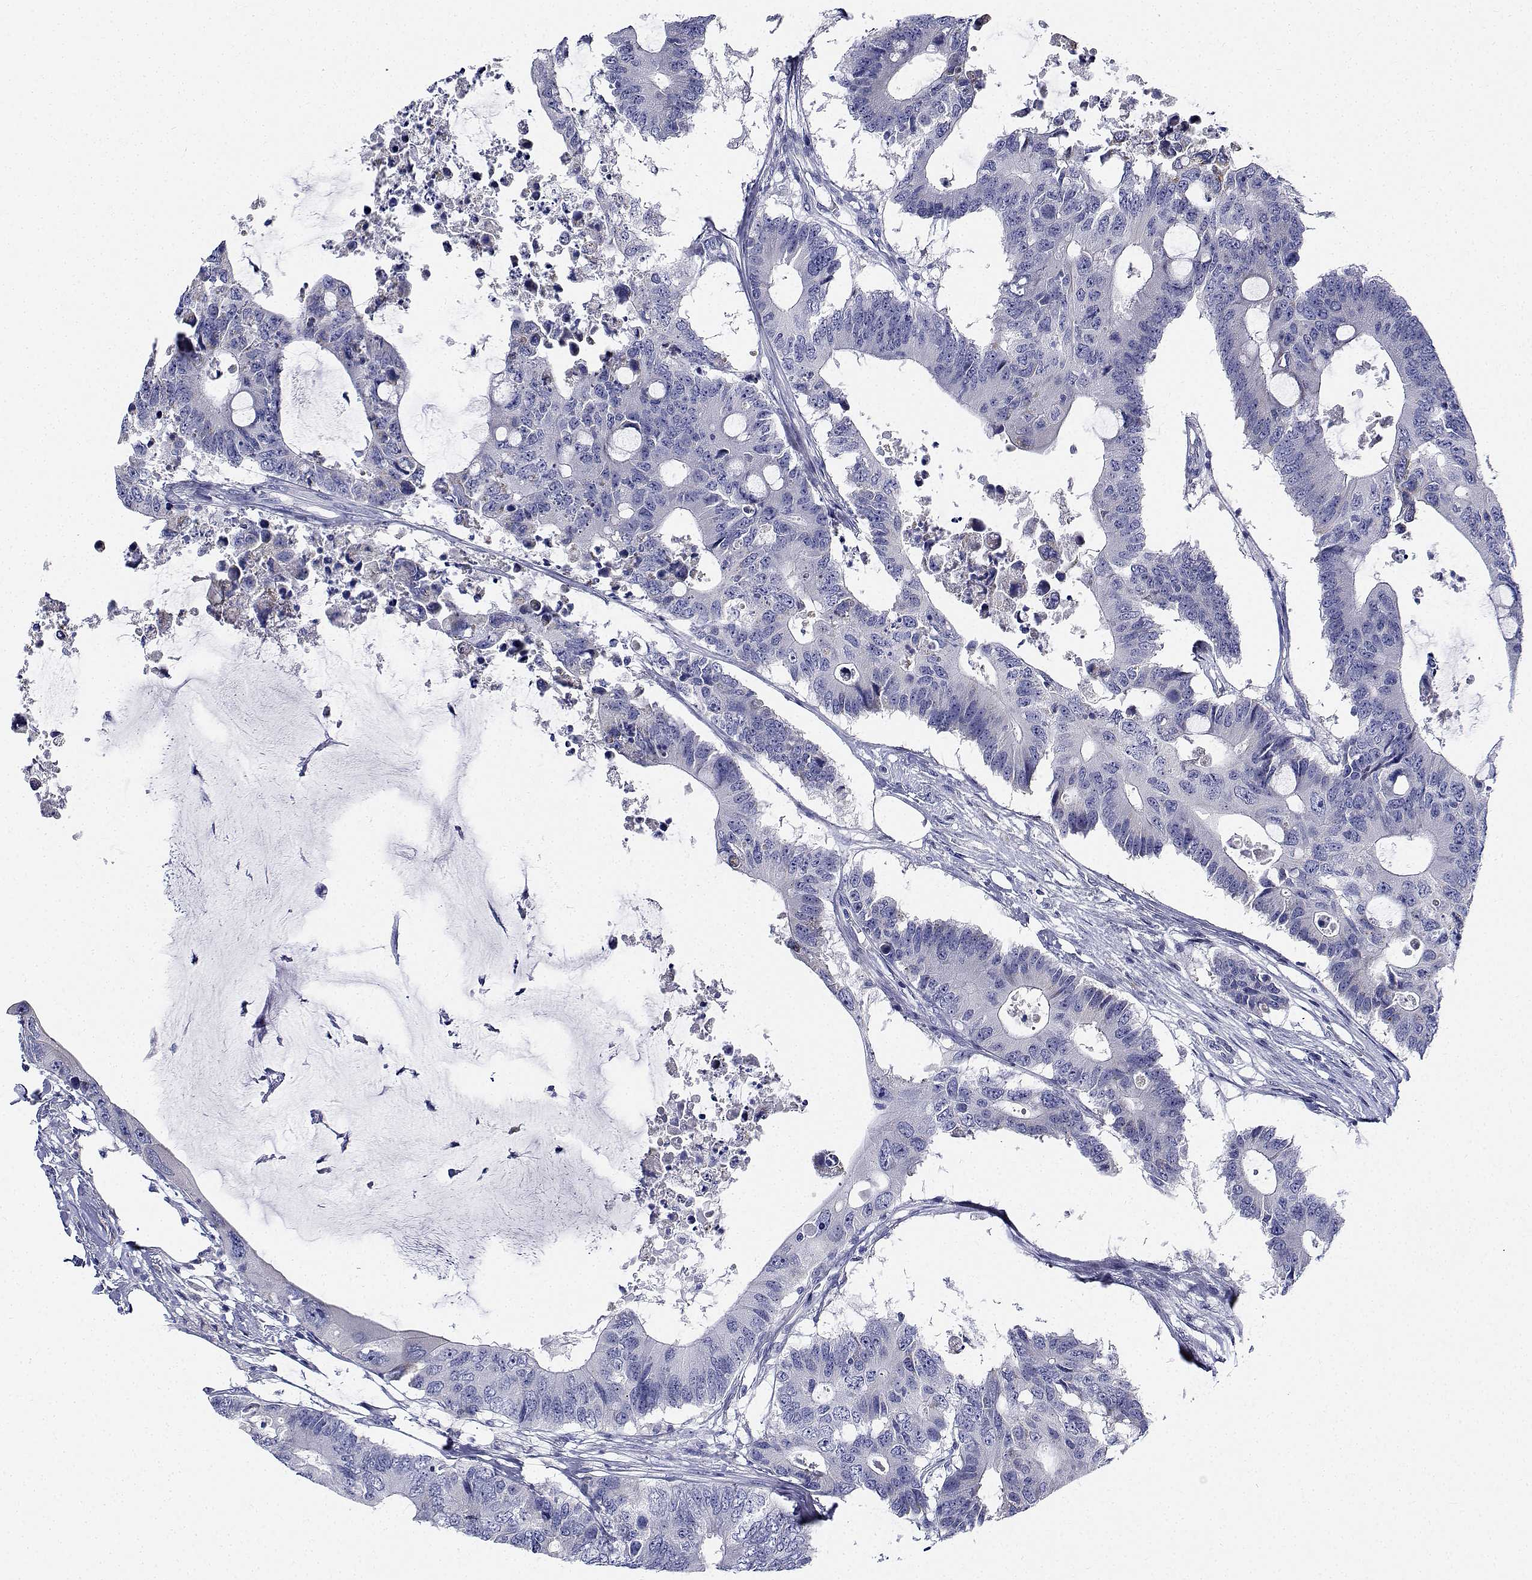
{"staining": {"intensity": "negative", "quantity": "none", "location": "none"}, "tissue": "colorectal cancer", "cell_type": "Tumor cells", "image_type": "cancer", "snomed": [{"axis": "morphology", "description": "Adenocarcinoma, NOS"}, {"axis": "topography", "description": "Colon"}], "caption": "Immunohistochemical staining of colorectal cancer (adenocarcinoma) demonstrates no significant expression in tumor cells.", "gene": "CDHR3", "patient": {"sex": "male", "age": 71}}